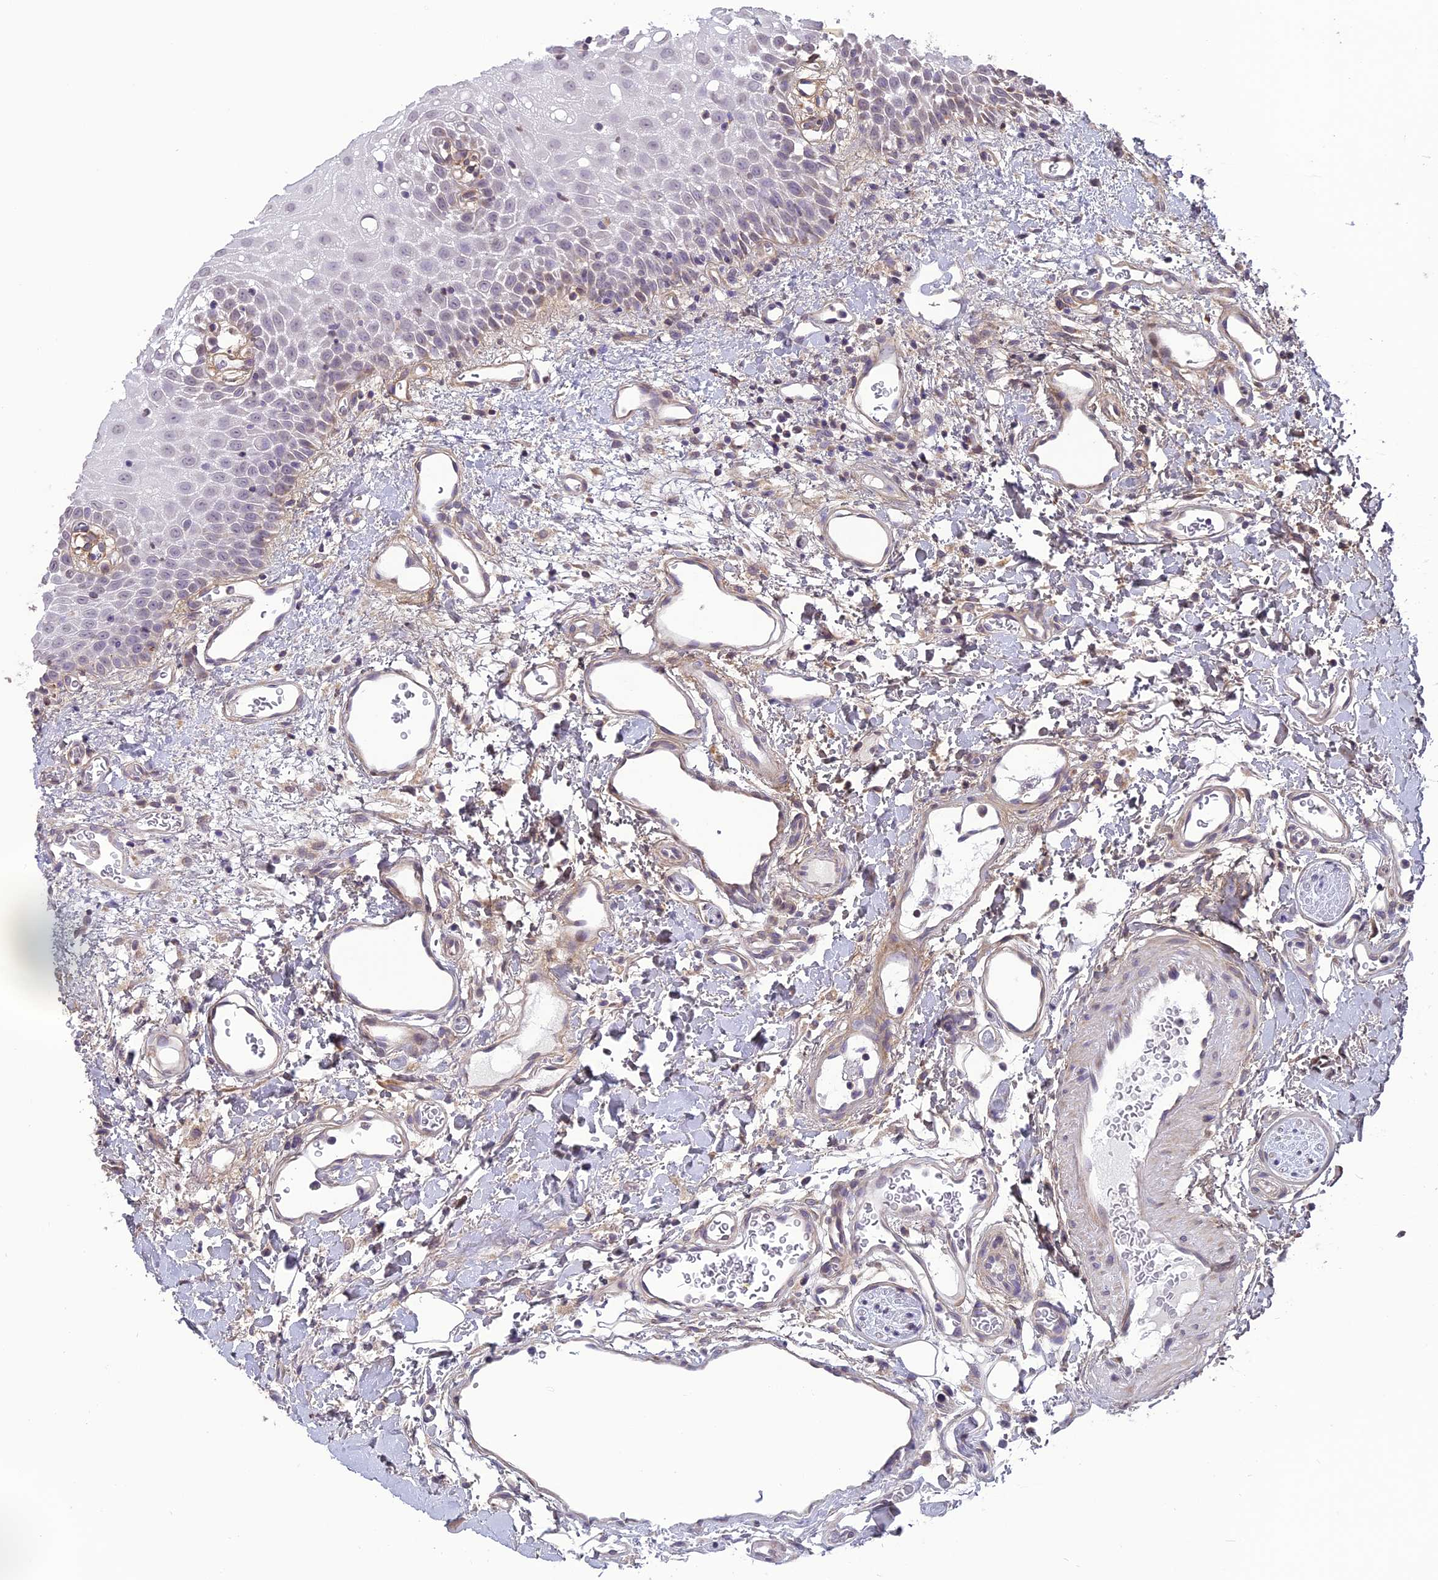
{"staining": {"intensity": "weak", "quantity": "<25%", "location": "nuclear"}, "tissue": "oral mucosa", "cell_type": "Squamous epithelial cells", "image_type": "normal", "snomed": [{"axis": "morphology", "description": "Normal tissue, NOS"}, {"axis": "topography", "description": "Oral tissue"}], "caption": "A histopathology image of oral mucosa stained for a protein demonstrates no brown staining in squamous epithelial cells. (DAB immunohistochemistry (IHC), high magnification).", "gene": "ERG28", "patient": {"sex": "female", "age": 70}}